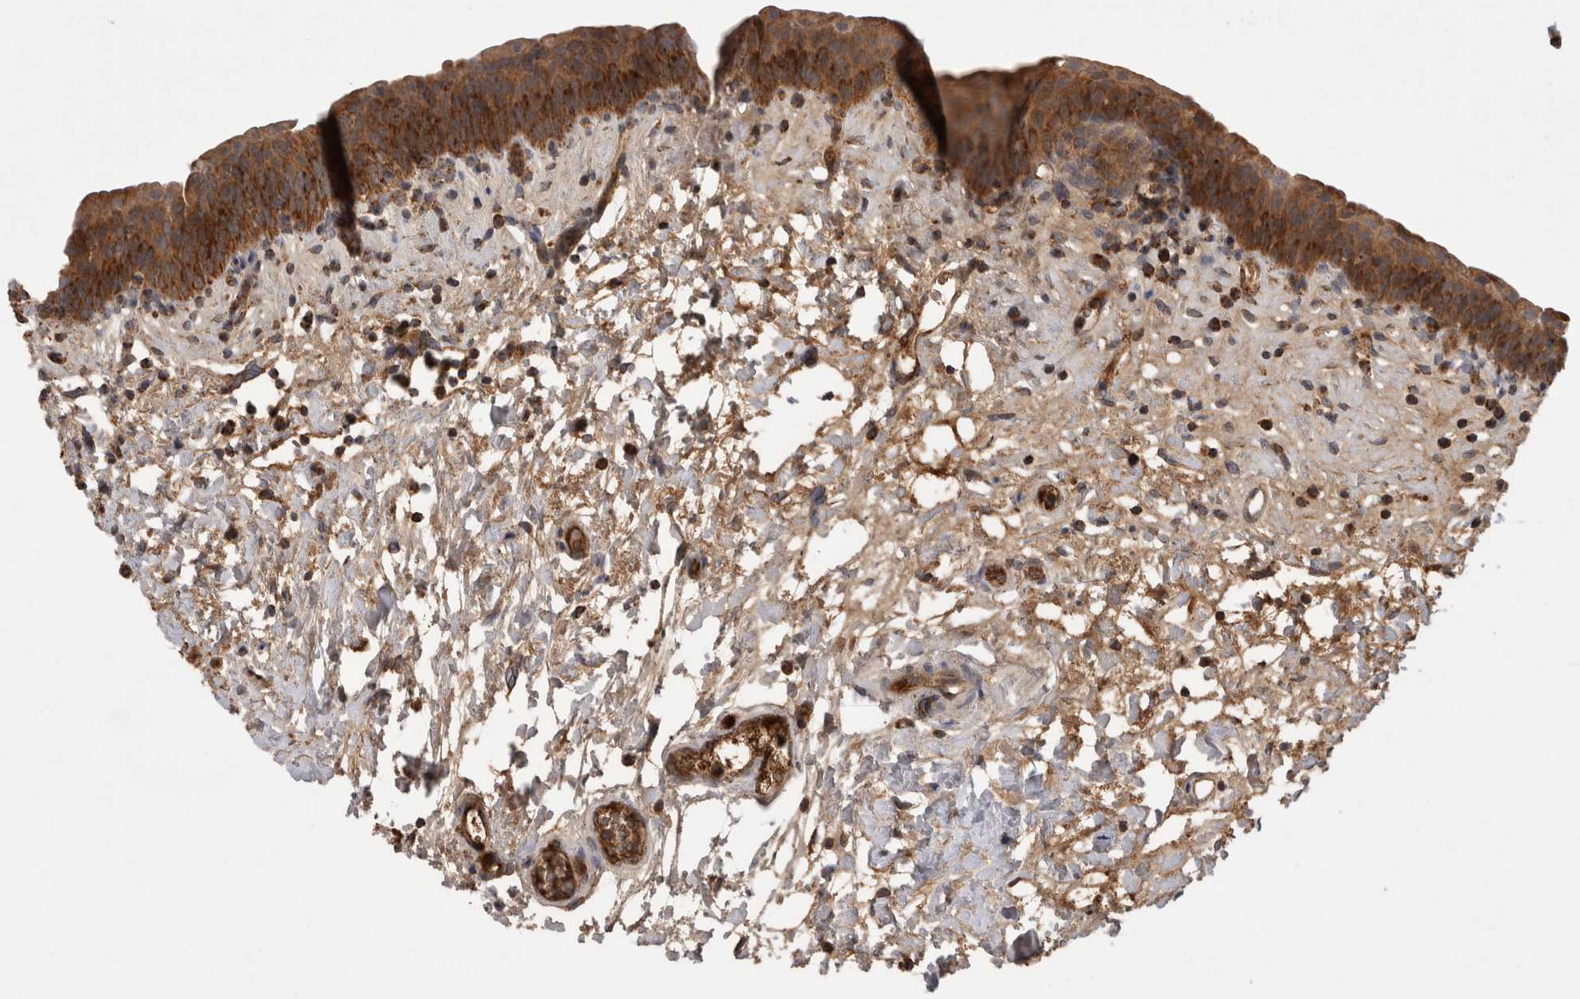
{"staining": {"intensity": "strong", "quantity": ">75%", "location": "cytoplasmic/membranous"}, "tissue": "urinary bladder", "cell_type": "Urothelial cells", "image_type": "normal", "snomed": [{"axis": "morphology", "description": "Normal tissue, NOS"}, {"axis": "topography", "description": "Urinary bladder"}], "caption": "The photomicrograph demonstrates immunohistochemical staining of normal urinary bladder. There is strong cytoplasmic/membranous positivity is appreciated in about >75% of urothelial cells.", "gene": "DARS2", "patient": {"sex": "male", "age": 83}}